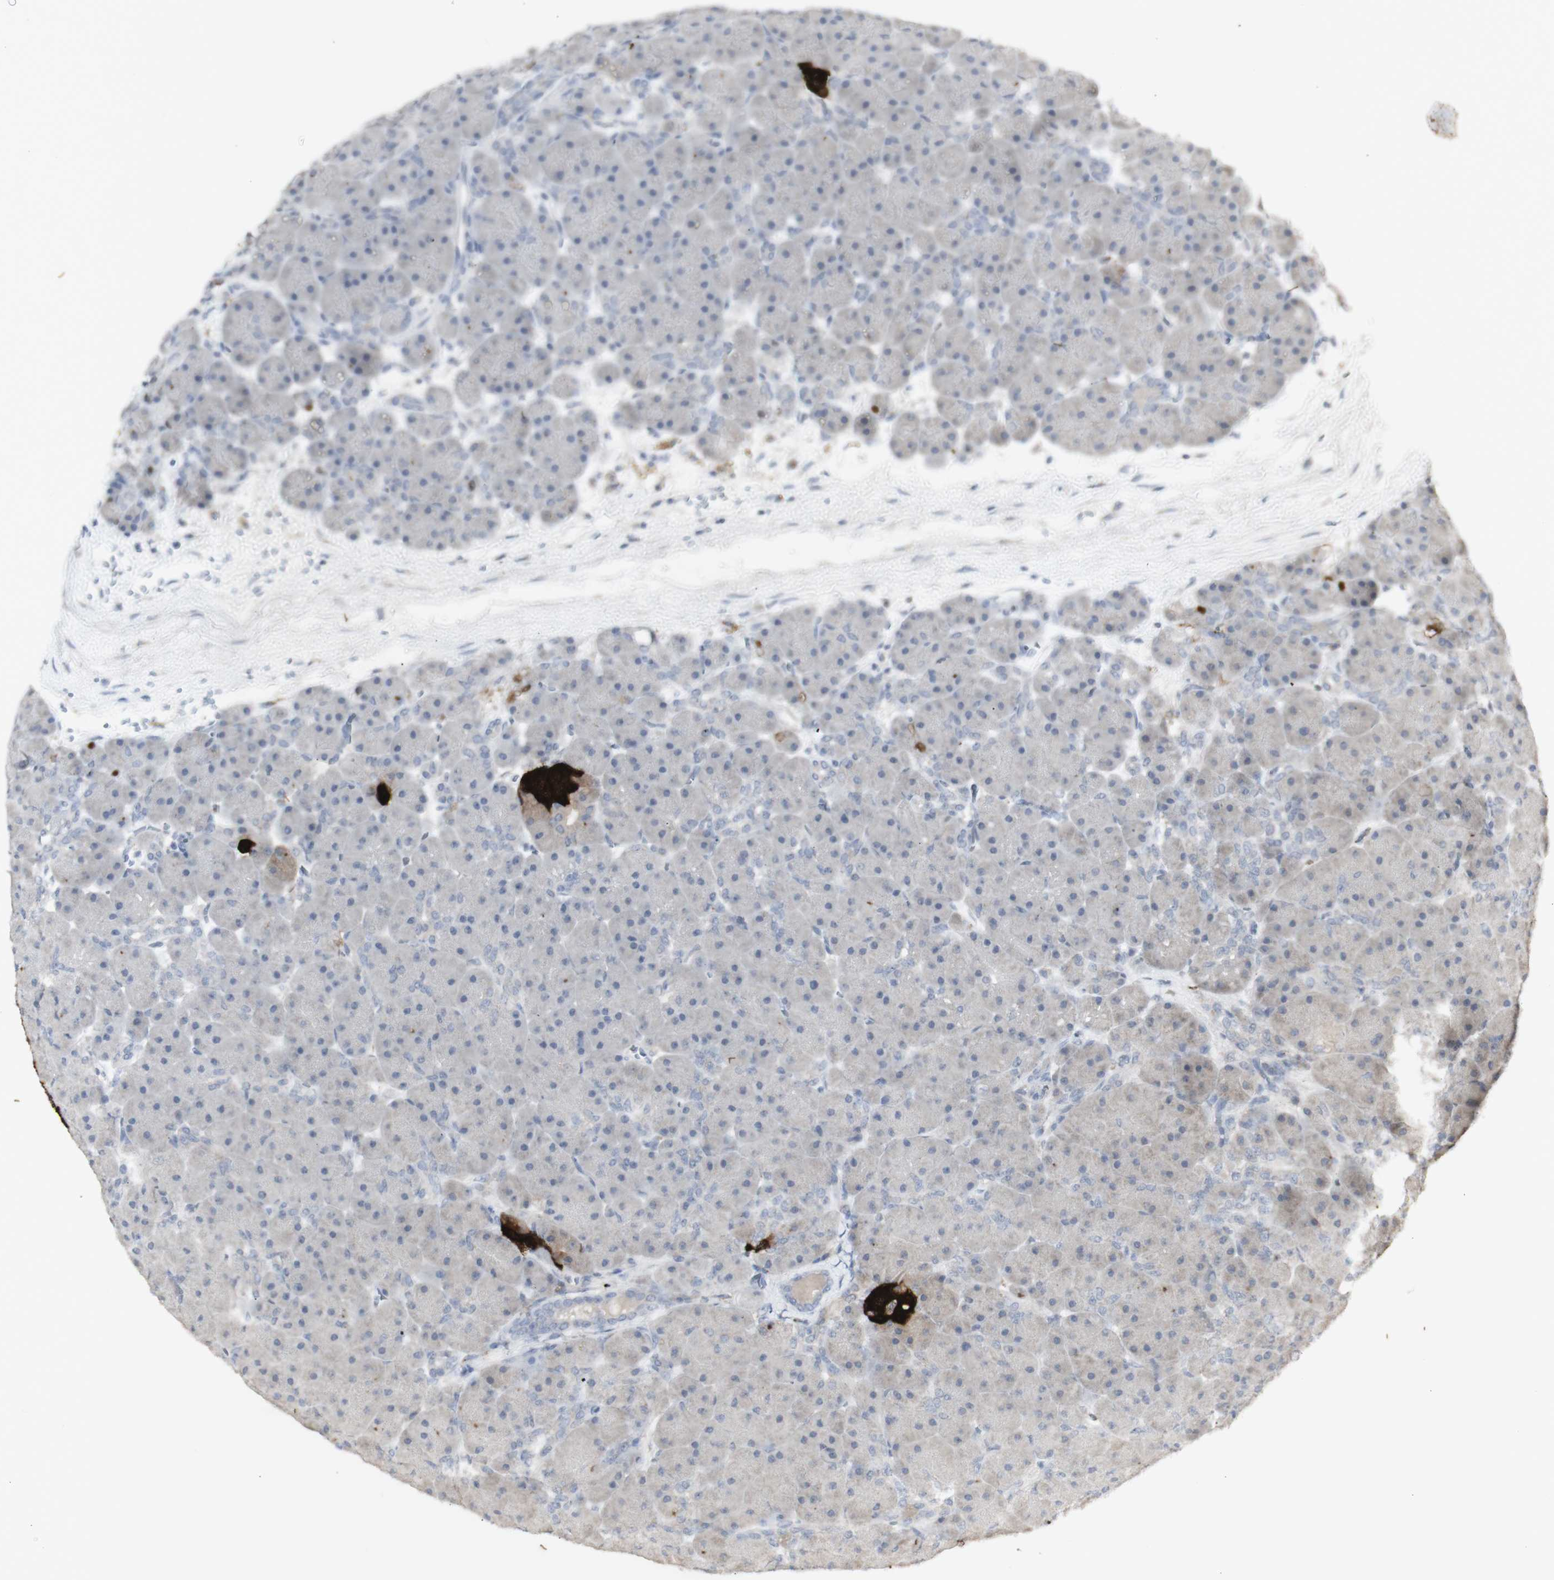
{"staining": {"intensity": "negative", "quantity": "none", "location": "none"}, "tissue": "pancreas", "cell_type": "Exocrine glandular cells", "image_type": "normal", "snomed": [{"axis": "morphology", "description": "Normal tissue, NOS"}, {"axis": "topography", "description": "Pancreas"}], "caption": "Exocrine glandular cells are negative for brown protein staining in benign pancreas. (Stains: DAB (3,3'-diaminobenzidine) immunohistochemistry (IHC) with hematoxylin counter stain, Microscopy: brightfield microscopy at high magnification).", "gene": "INS", "patient": {"sex": "male", "age": 66}}